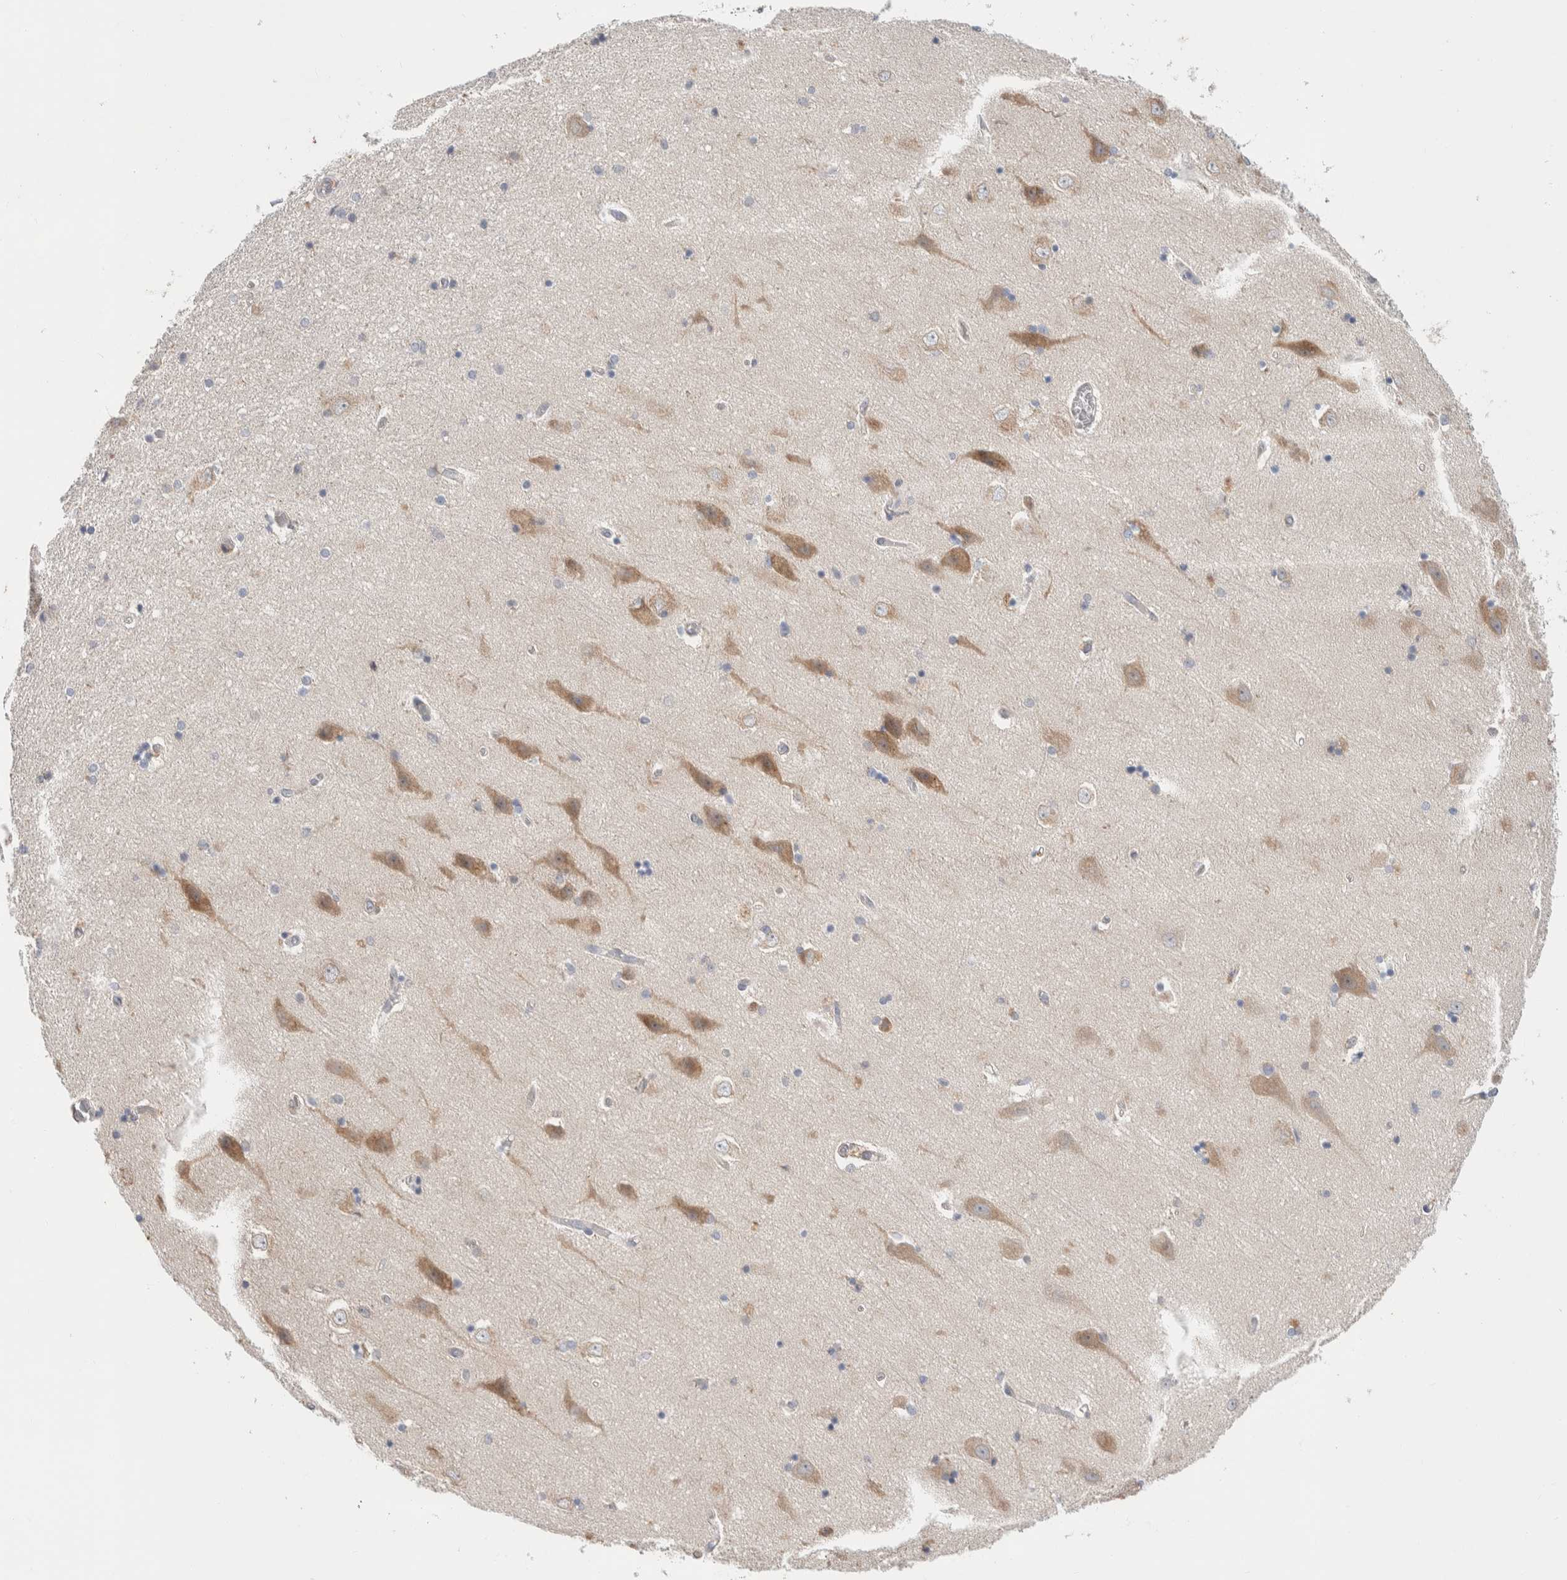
{"staining": {"intensity": "negative", "quantity": "none", "location": "none"}, "tissue": "hippocampus", "cell_type": "Glial cells", "image_type": "normal", "snomed": [{"axis": "morphology", "description": "Normal tissue, NOS"}, {"axis": "topography", "description": "Hippocampus"}], "caption": "Glial cells show no significant positivity in unremarkable hippocampus. Brightfield microscopy of immunohistochemistry stained with DAB (3,3'-diaminobenzidine) (brown) and hematoxylin (blue), captured at high magnification.", "gene": "RUSF1", "patient": {"sex": "female", "age": 54}}